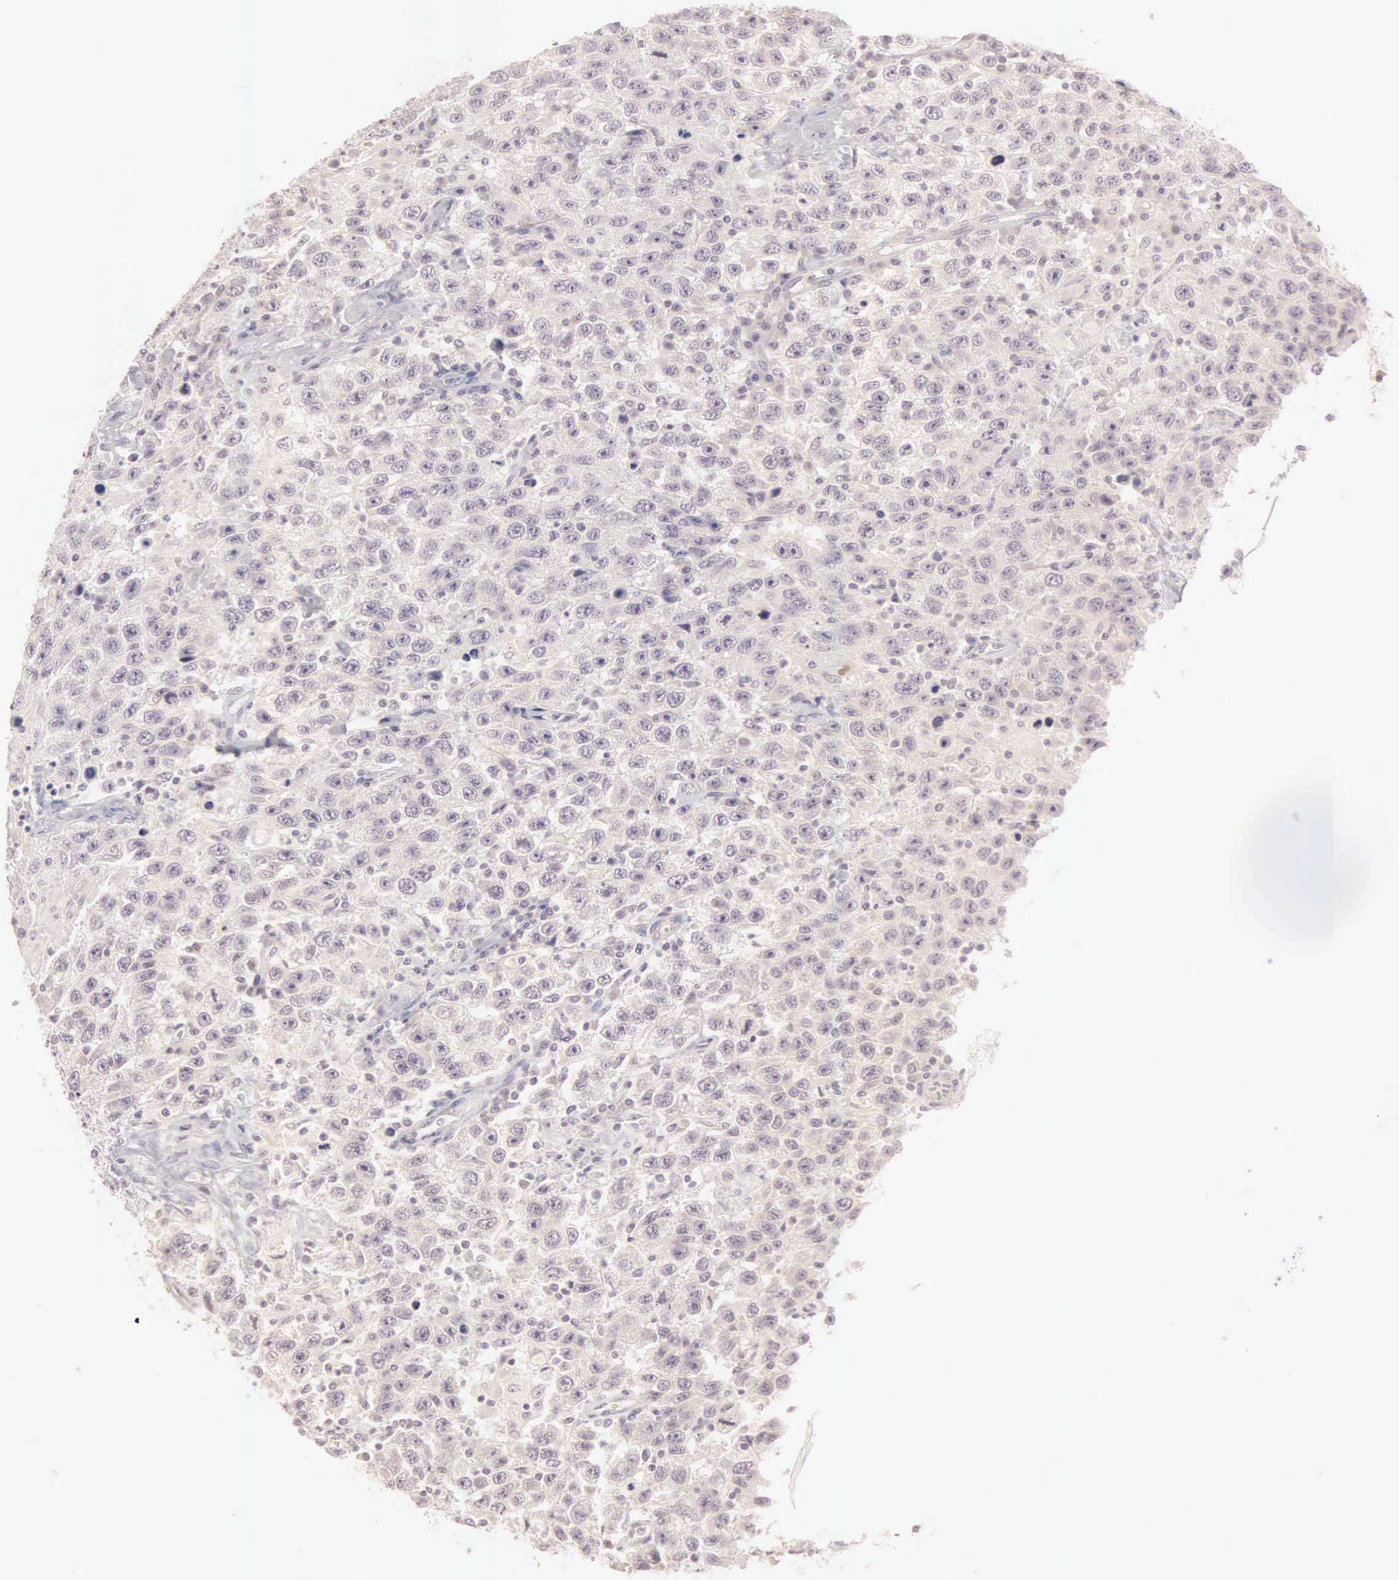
{"staining": {"intensity": "weak", "quantity": "25%-75%", "location": "cytoplasmic/membranous"}, "tissue": "testis cancer", "cell_type": "Tumor cells", "image_type": "cancer", "snomed": [{"axis": "morphology", "description": "Seminoma, NOS"}, {"axis": "topography", "description": "Testis"}], "caption": "The histopathology image exhibits a brown stain indicating the presence of a protein in the cytoplasmic/membranous of tumor cells in seminoma (testis).", "gene": "CEP170B", "patient": {"sex": "male", "age": 41}}